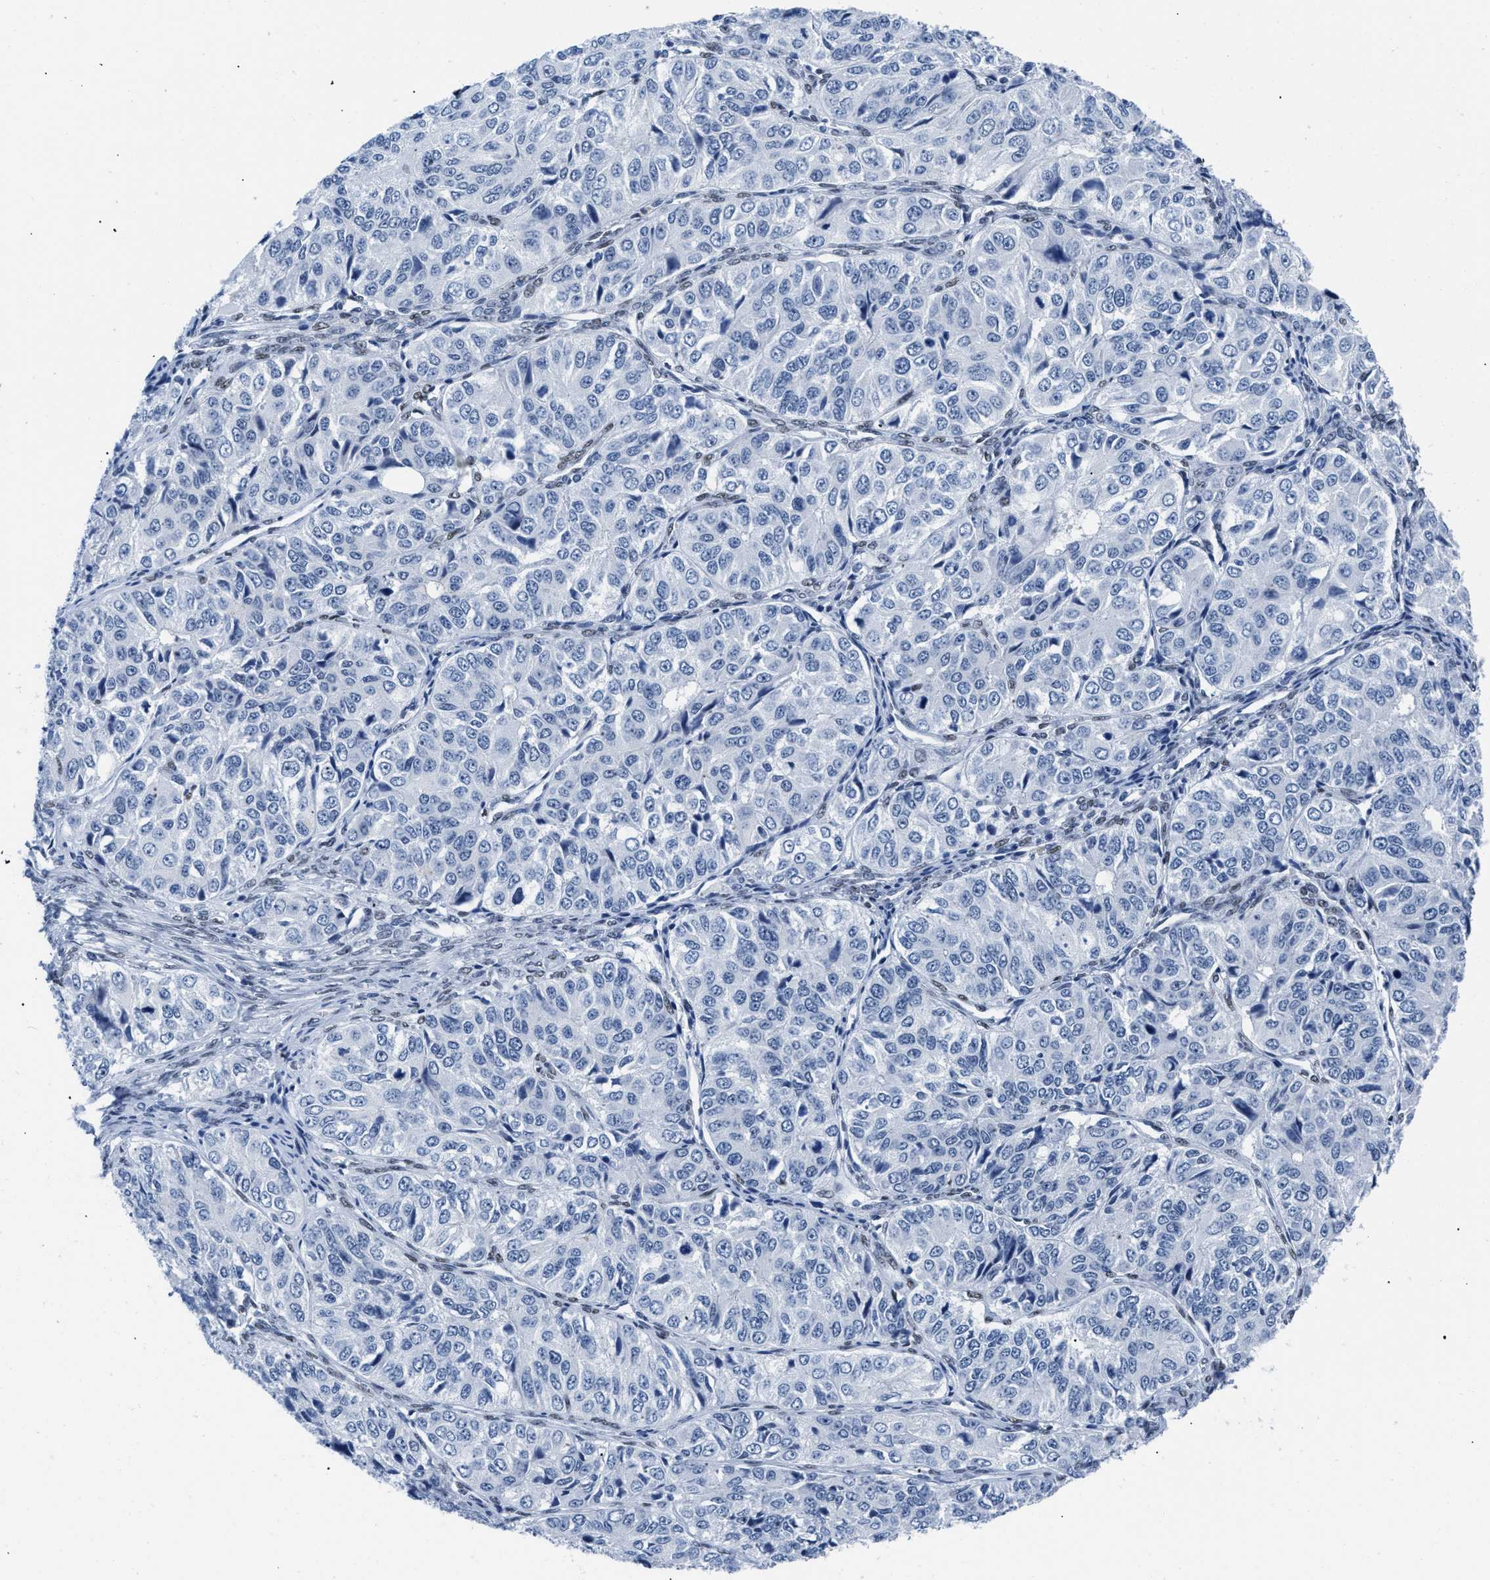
{"staining": {"intensity": "negative", "quantity": "none", "location": "none"}, "tissue": "ovarian cancer", "cell_type": "Tumor cells", "image_type": "cancer", "snomed": [{"axis": "morphology", "description": "Carcinoma, endometroid"}, {"axis": "topography", "description": "Ovary"}], "caption": "A photomicrograph of human ovarian cancer is negative for staining in tumor cells.", "gene": "CTBP1", "patient": {"sex": "female", "age": 51}}